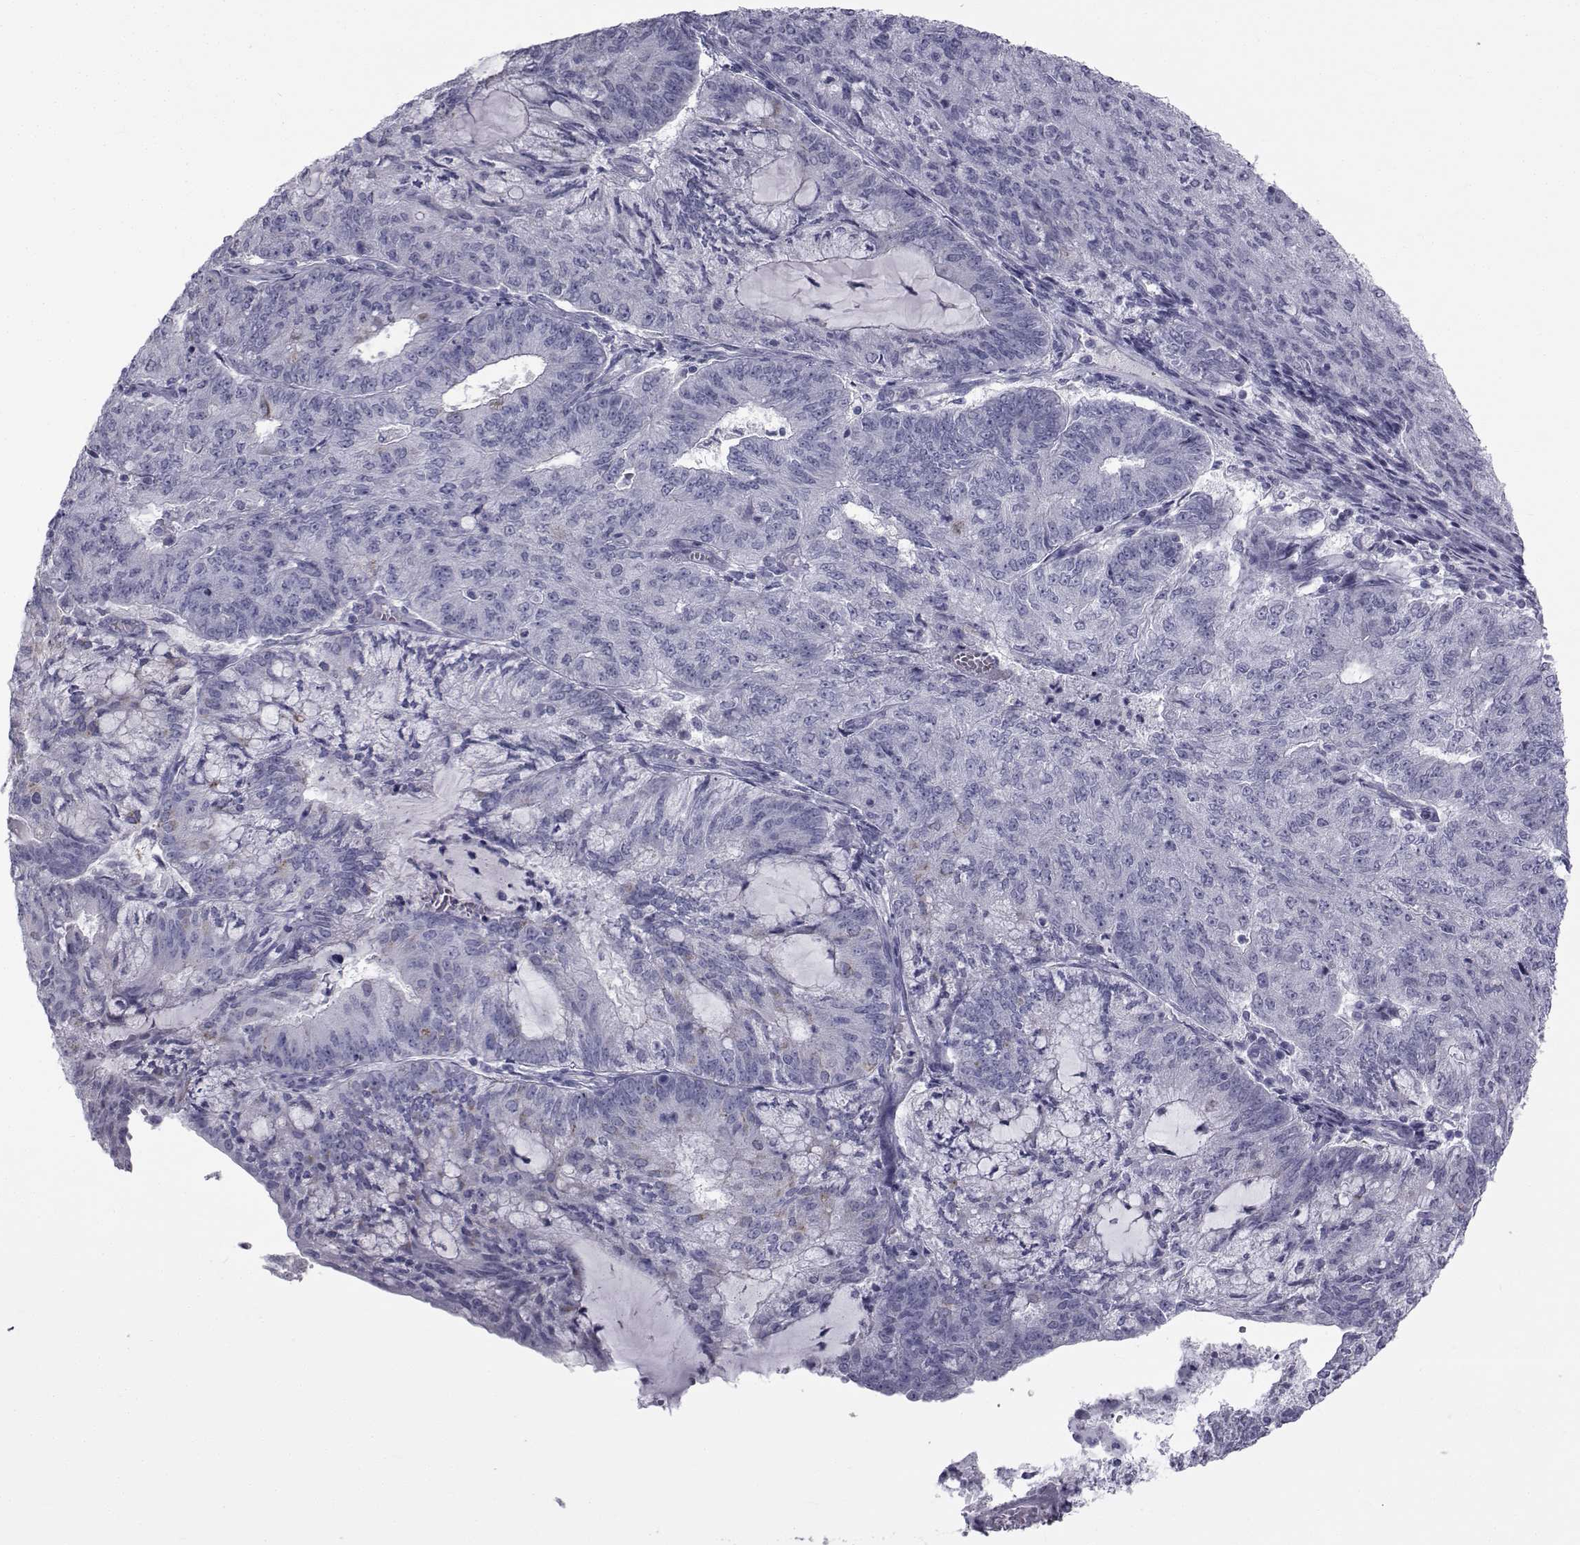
{"staining": {"intensity": "negative", "quantity": "none", "location": "none"}, "tissue": "endometrial cancer", "cell_type": "Tumor cells", "image_type": "cancer", "snomed": [{"axis": "morphology", "description": "Adenocarcinoma, NOS"}, {"axis": "topography", "description": "Endometrium"}], "caption": "A high-resolution micrograph shows immunohistochemistry (IHC) staining of adenocarcinoma (endometrial), which displays no significant expression in tumor cells. (Immunohistochemistry, brightfield microscopy, high magnification).", "gene": "FDXR", "patient": {"sex": "female", "age": 82}}